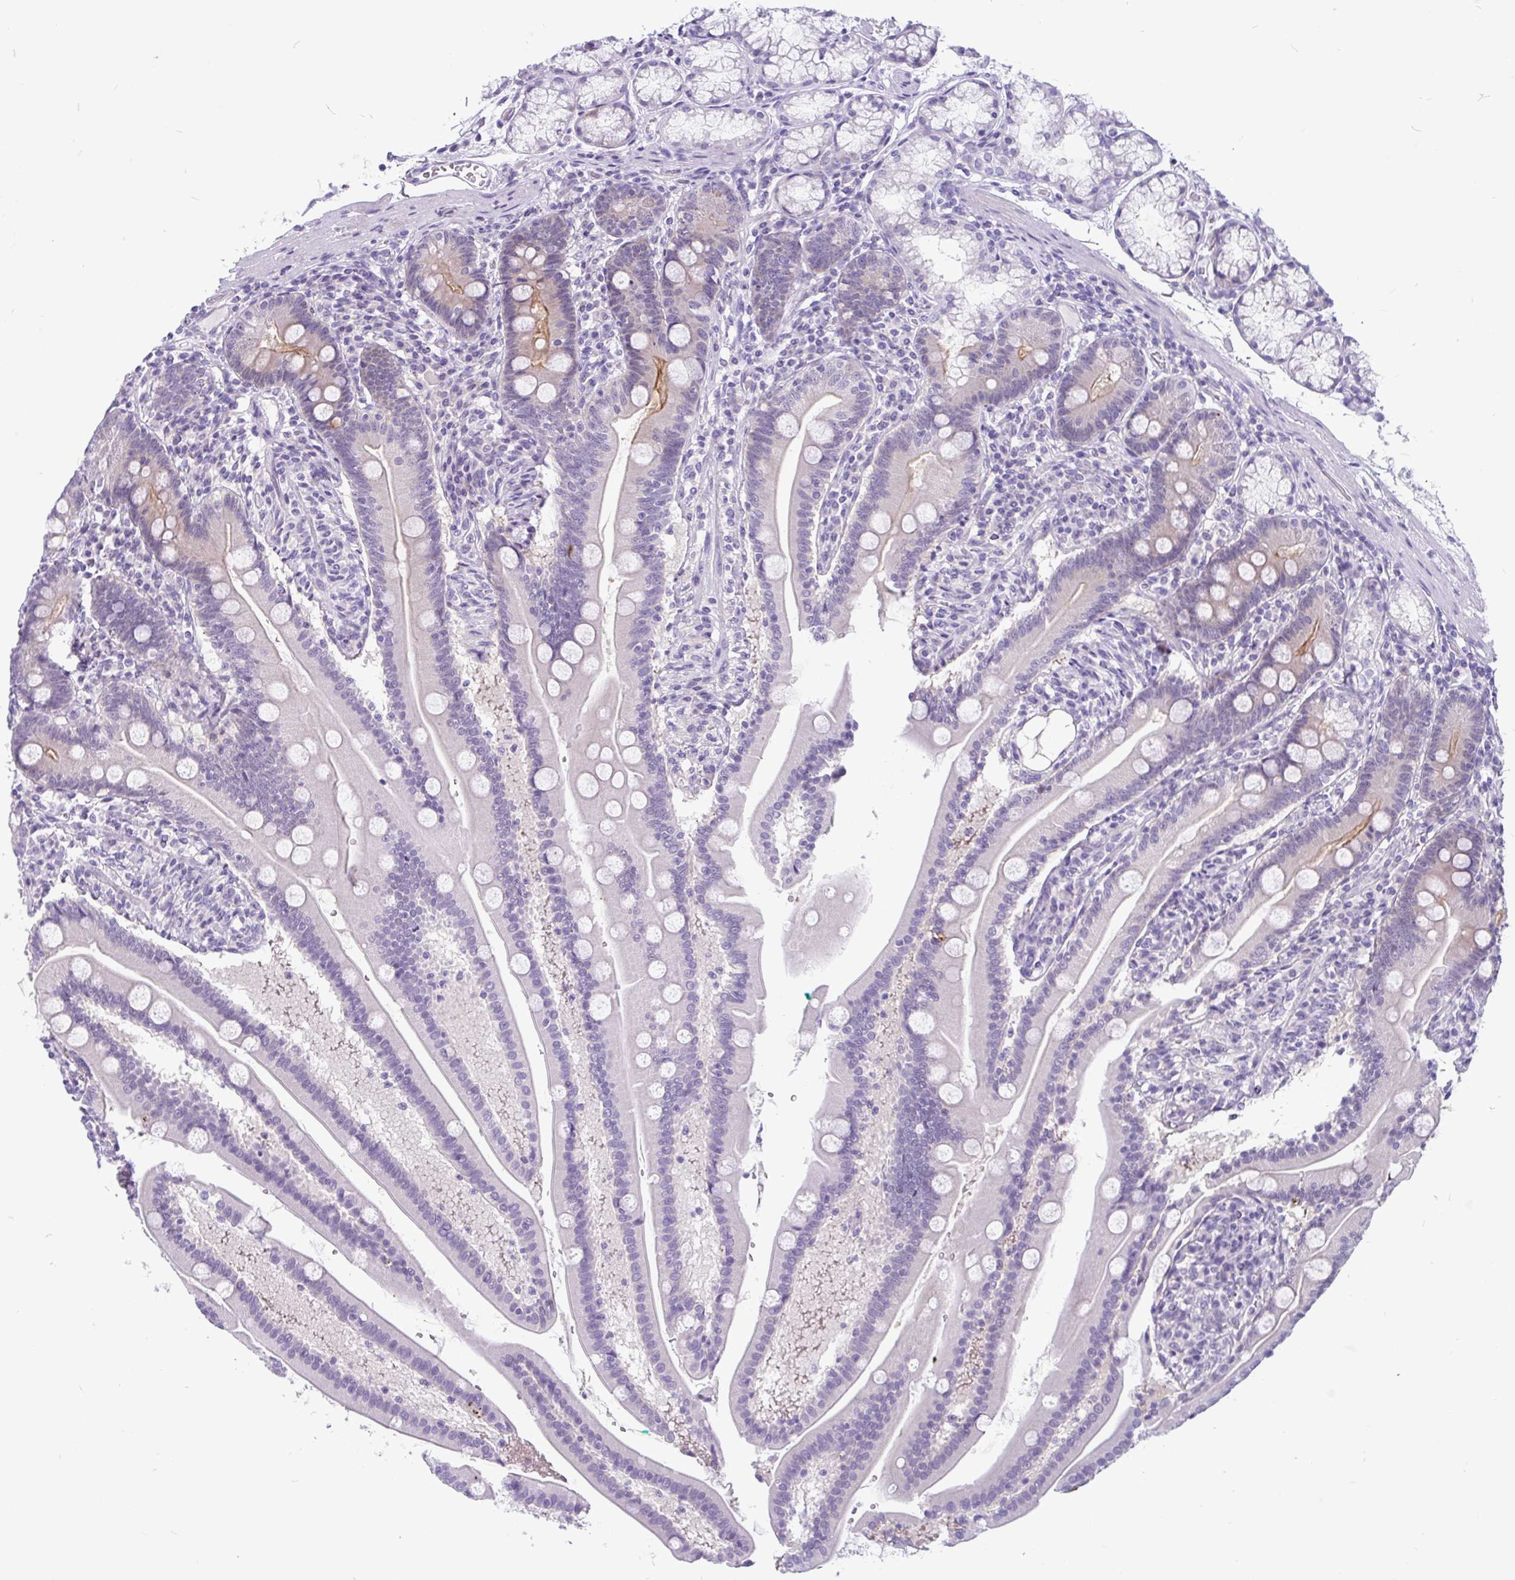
{"staining": {"intensity": "moderate", "quantity": "<25%", "location": "cytoplasmic/membranous"}, "tissue": "duodenum", "cell_type": "Glandular cells", "image_type": "normal", "snomed": [{"axis": "morphology", "description": "Normal tissue, NOS"}, {"axis": "topography", "description": "Duodenum"}], "caption": "Immunohistochemistry of benign human duodenum shows low levels of moderate cytoplasmic/membranous expression in approximately <25% of glandular cells.", "gene": "KIAA2013", "patient": {"sex": "female", "age": 67}}